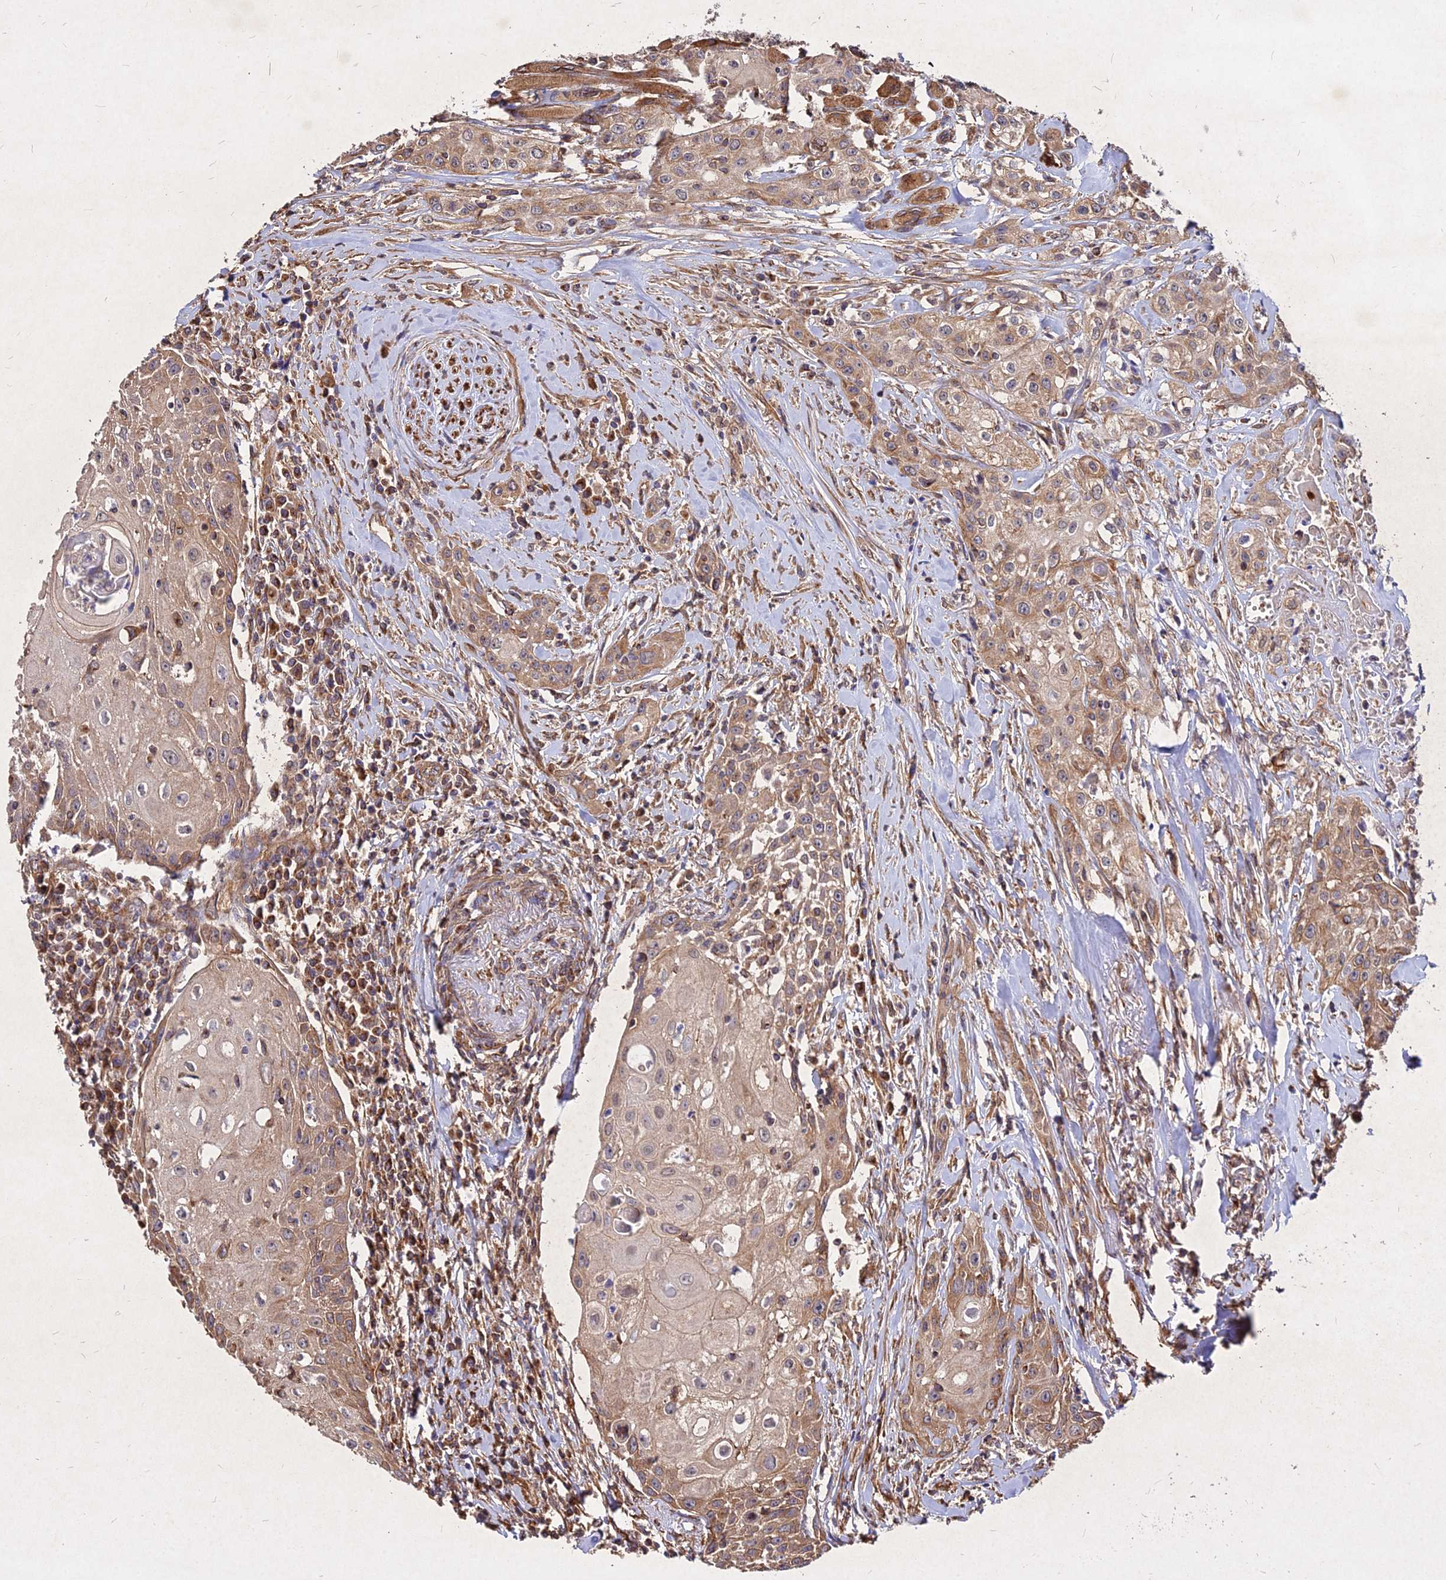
{"staining": {"intensity": "moderate", "quantity": "25%-75%", "location": "cytoplasmic/membranous"}, "tissue": "head and neck cancer", "cell_type": "Tumor cells", "image_type": "cancer", "snomed": [{"axis": "morphology", "description": "Squamous cell carcinoma, NOS"}, {"axis": "topography", "description": "Oral tissue"}, {"axis": "topography", "description": "Head-Neck"}], "caption": "Protein analysis of head and neck cancer tissue displays moderate cytoplasmic/membranous staining in about 25%-75% of tumor cells.", "gene": "SKA1", "patient": {"sex": "female", "age": 82}}